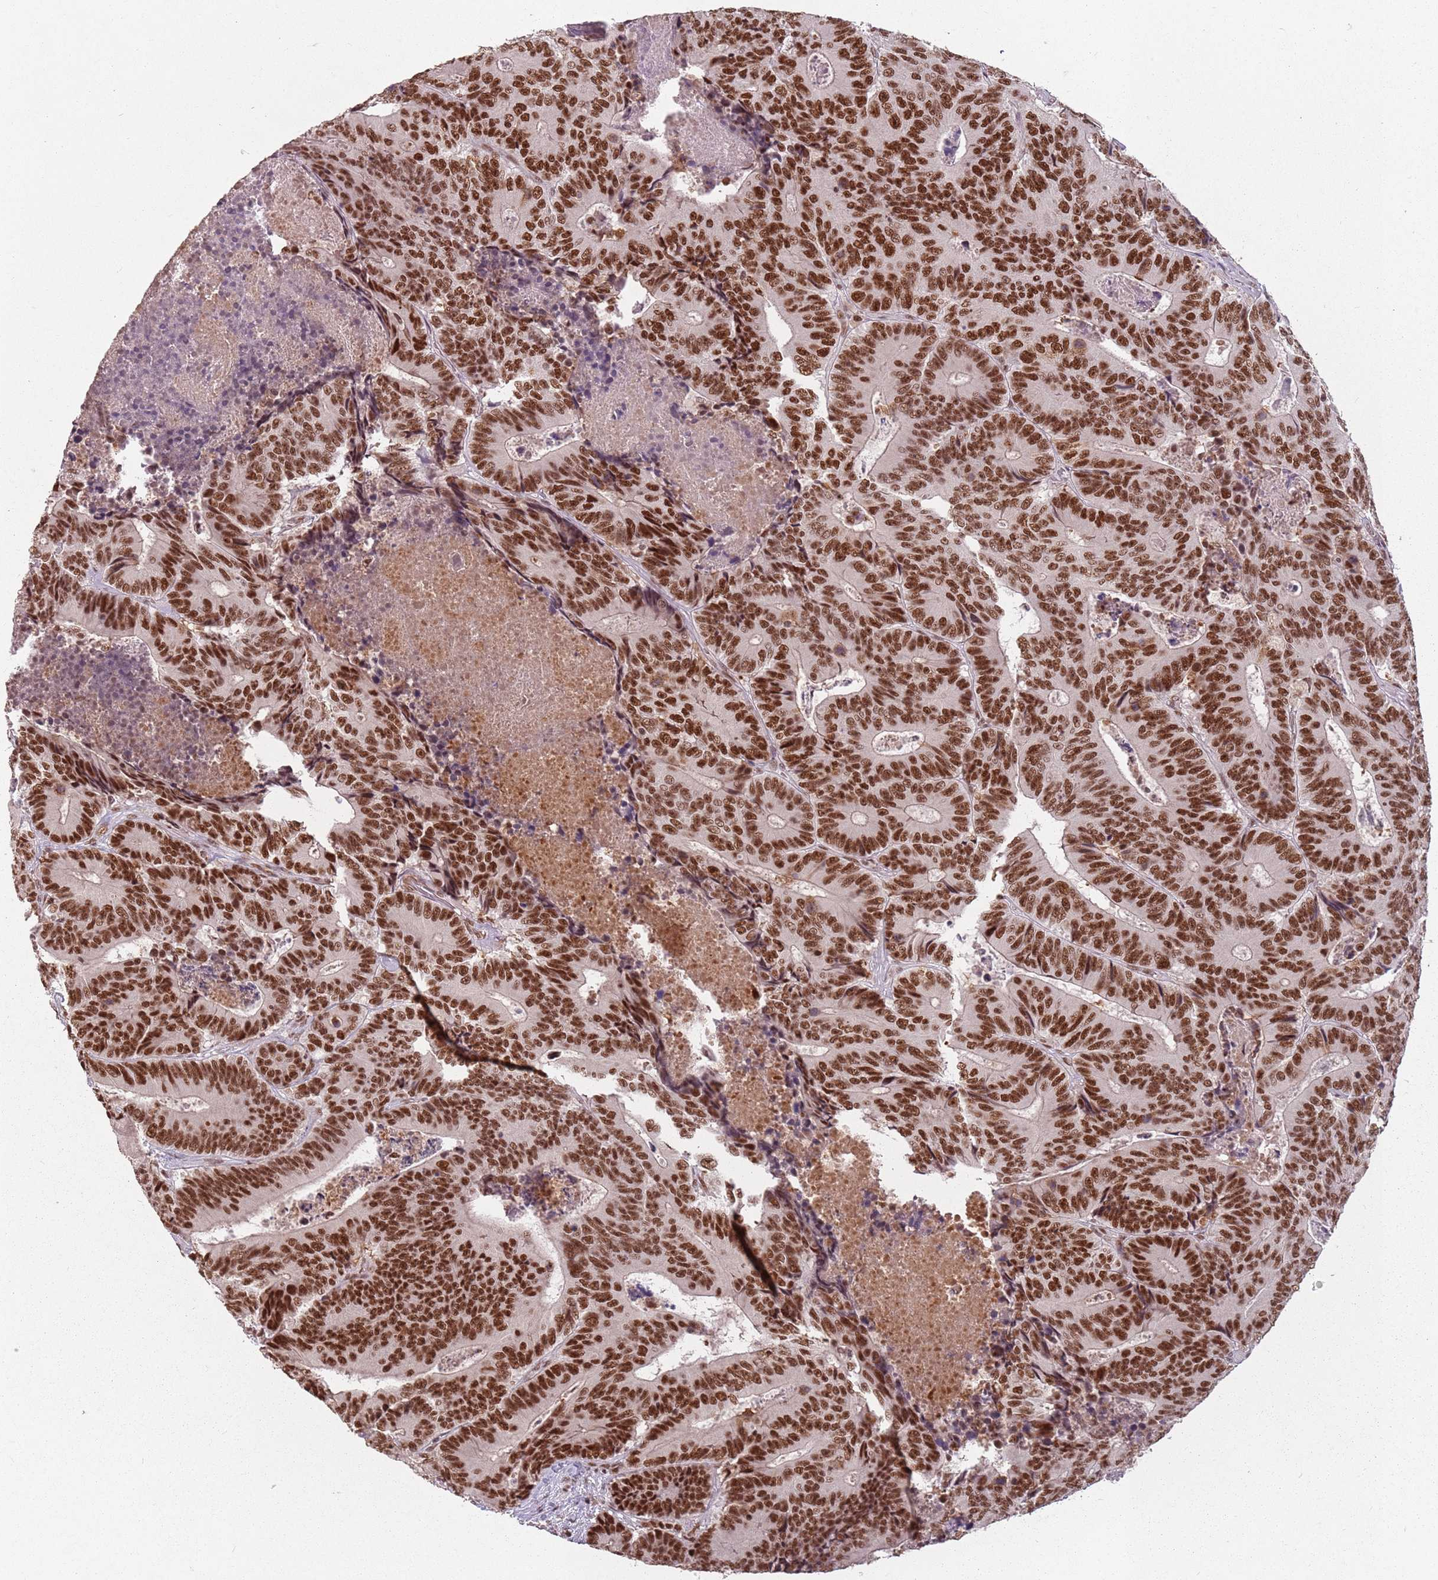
{"staining": {"intensity": "strong", "quantity": ">75%", "location": "nuclear"}, "tissue": "colorectal cancer", "cell_type": "Tumor cells", "image_type": "cancer", "snomed": [{"axis": "morphology", "description": "Adenocarcinoma, NOS"}, {"axis": "topography", "description": "Colon"}], "caption": "Colorectal adenocarcinoma was stained to show a protein in brown. There is high levels of strong nuclear positivity in approximately >75% of tumor cells.", "gene": "NCBP1", "patient": {"sex": "male", "age": 83}}